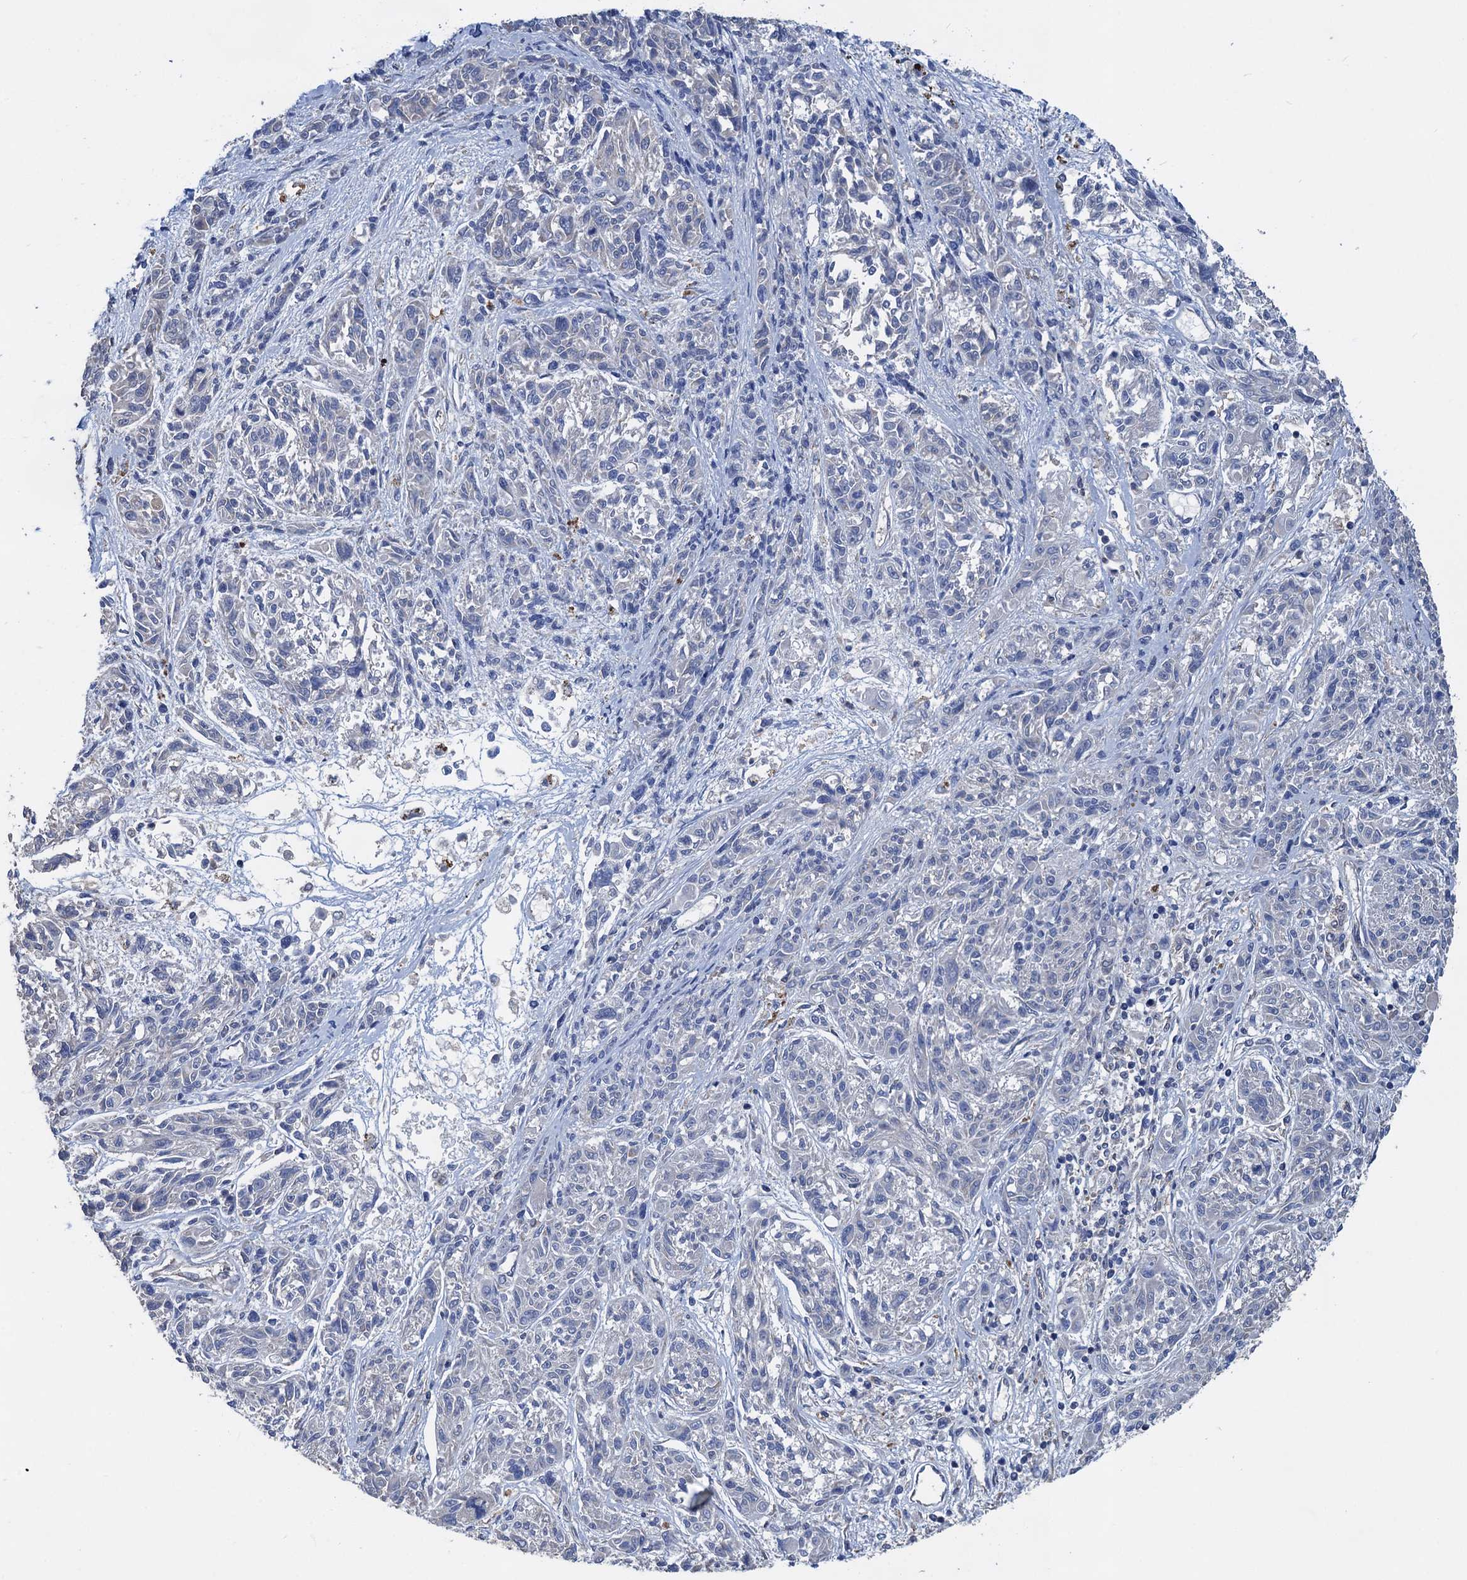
{"staining": {"intensity": "negative", "quantity": "none", "location": "none"}, "tissue": "melanoma", "cell_type": "Tumor cells", "image_type": "cancer", "snomed": [{"axis": "morphology", "description": "Malignant melanoma, NOS"}, {"axis": "topography", "description": "Skin"}], "caption": "Protein analysis of malignant melanoma exhibits no significant positivity in tumor cells.", "gene": "DGLUCY", "patient": {"sex": "male", "age": 53}}